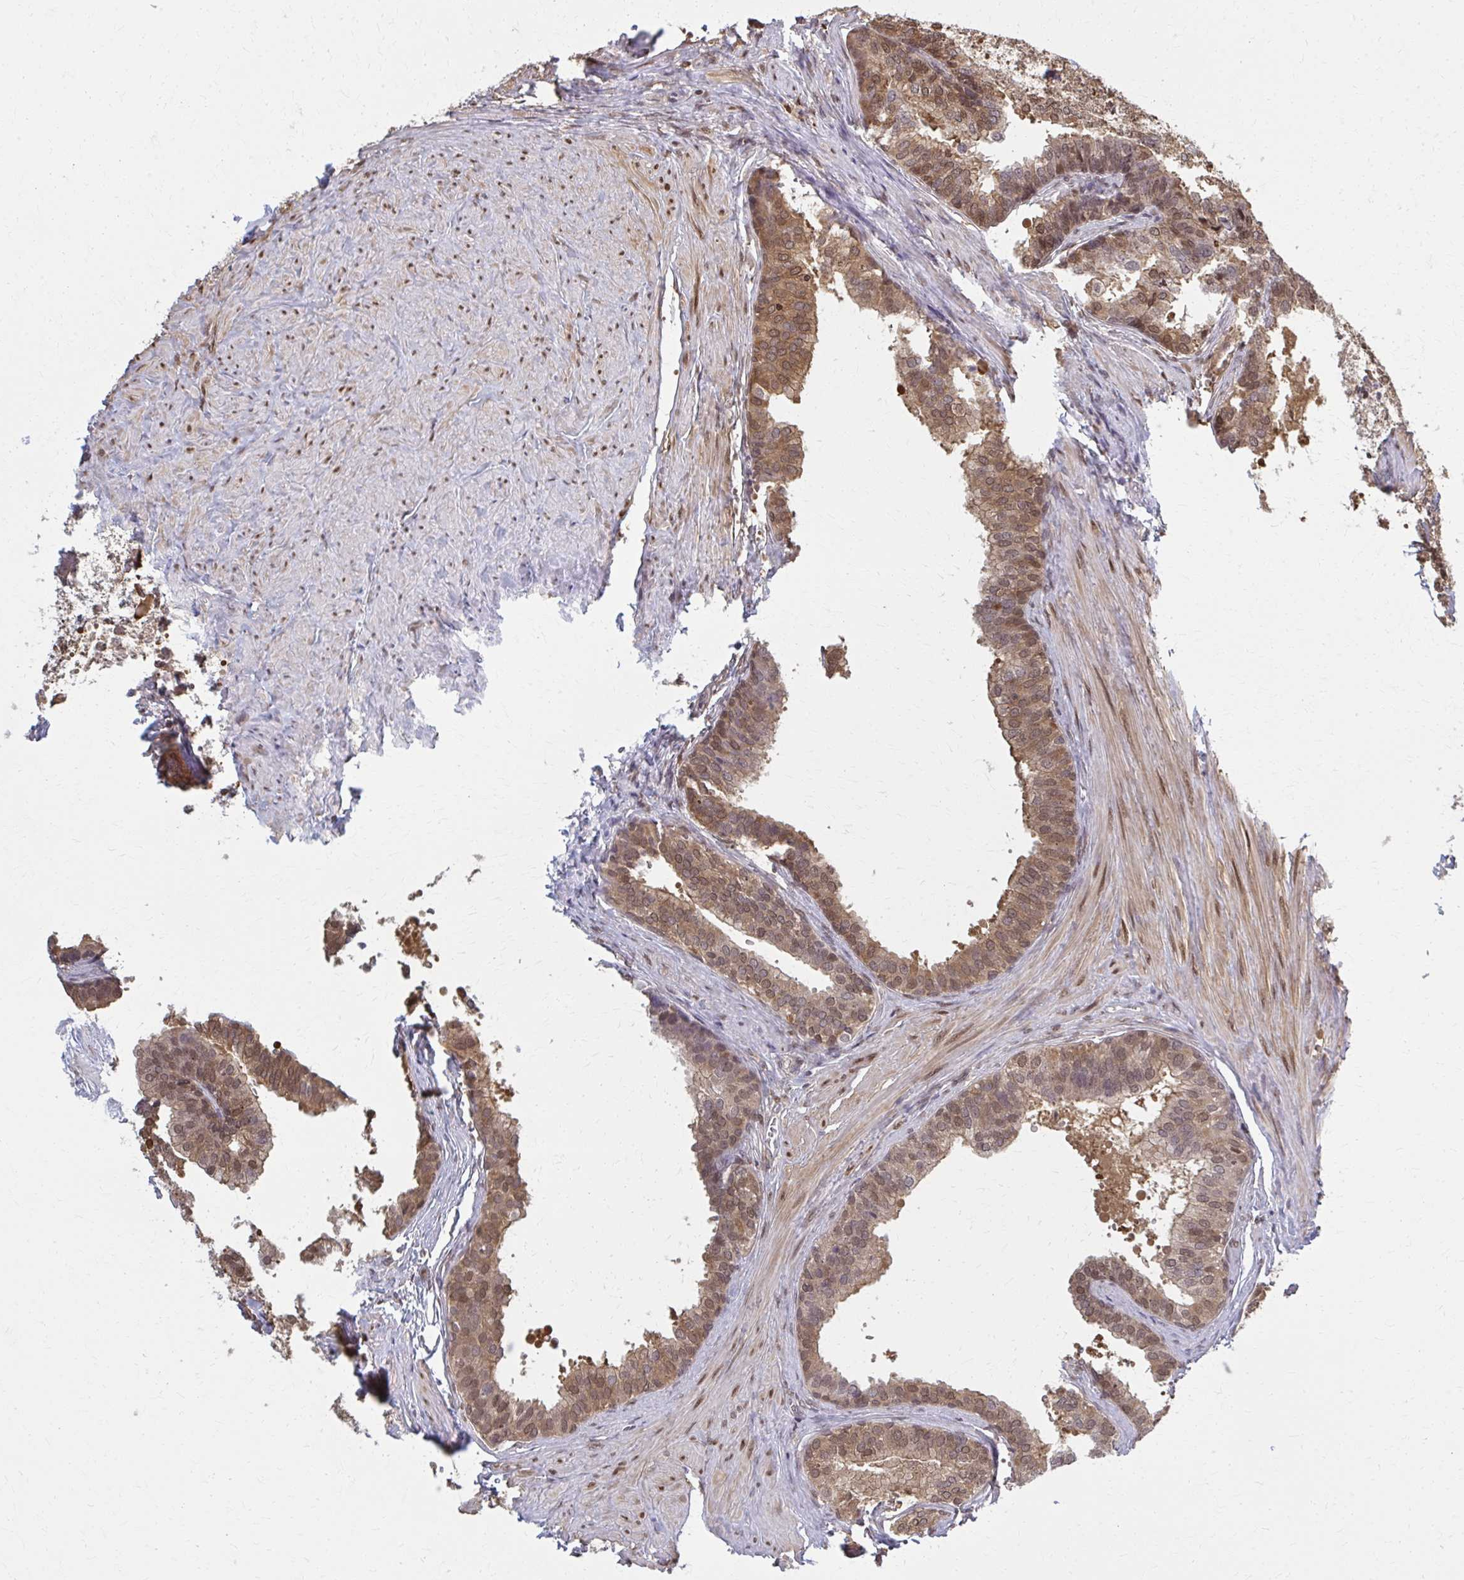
{"staining": {"intensity": "moderate", "quantity": ">75%", "location": "cytoplasmic/membranous,nuclear"}, "tissue": "prostate", "cell_type": "Glandular cells", "image_type": "normal", "snomed": [{"axis": "morphology", "description": "Normal tissue, NOS"}, {"axis": "topography", "description": "Prostate"}, {"axis": "topography", "description": "Peripheral nerve tissue"}], "caption": "A brown stain shows moderate cytoplasmic/membranous,nuclear staining of a protein in glandular cells of unremarkable prostate. (Brightfield microscopy of DAB IHC at high magnification).", "gene": "MDH1", "patient": {"sex": "male", "age": 55}}